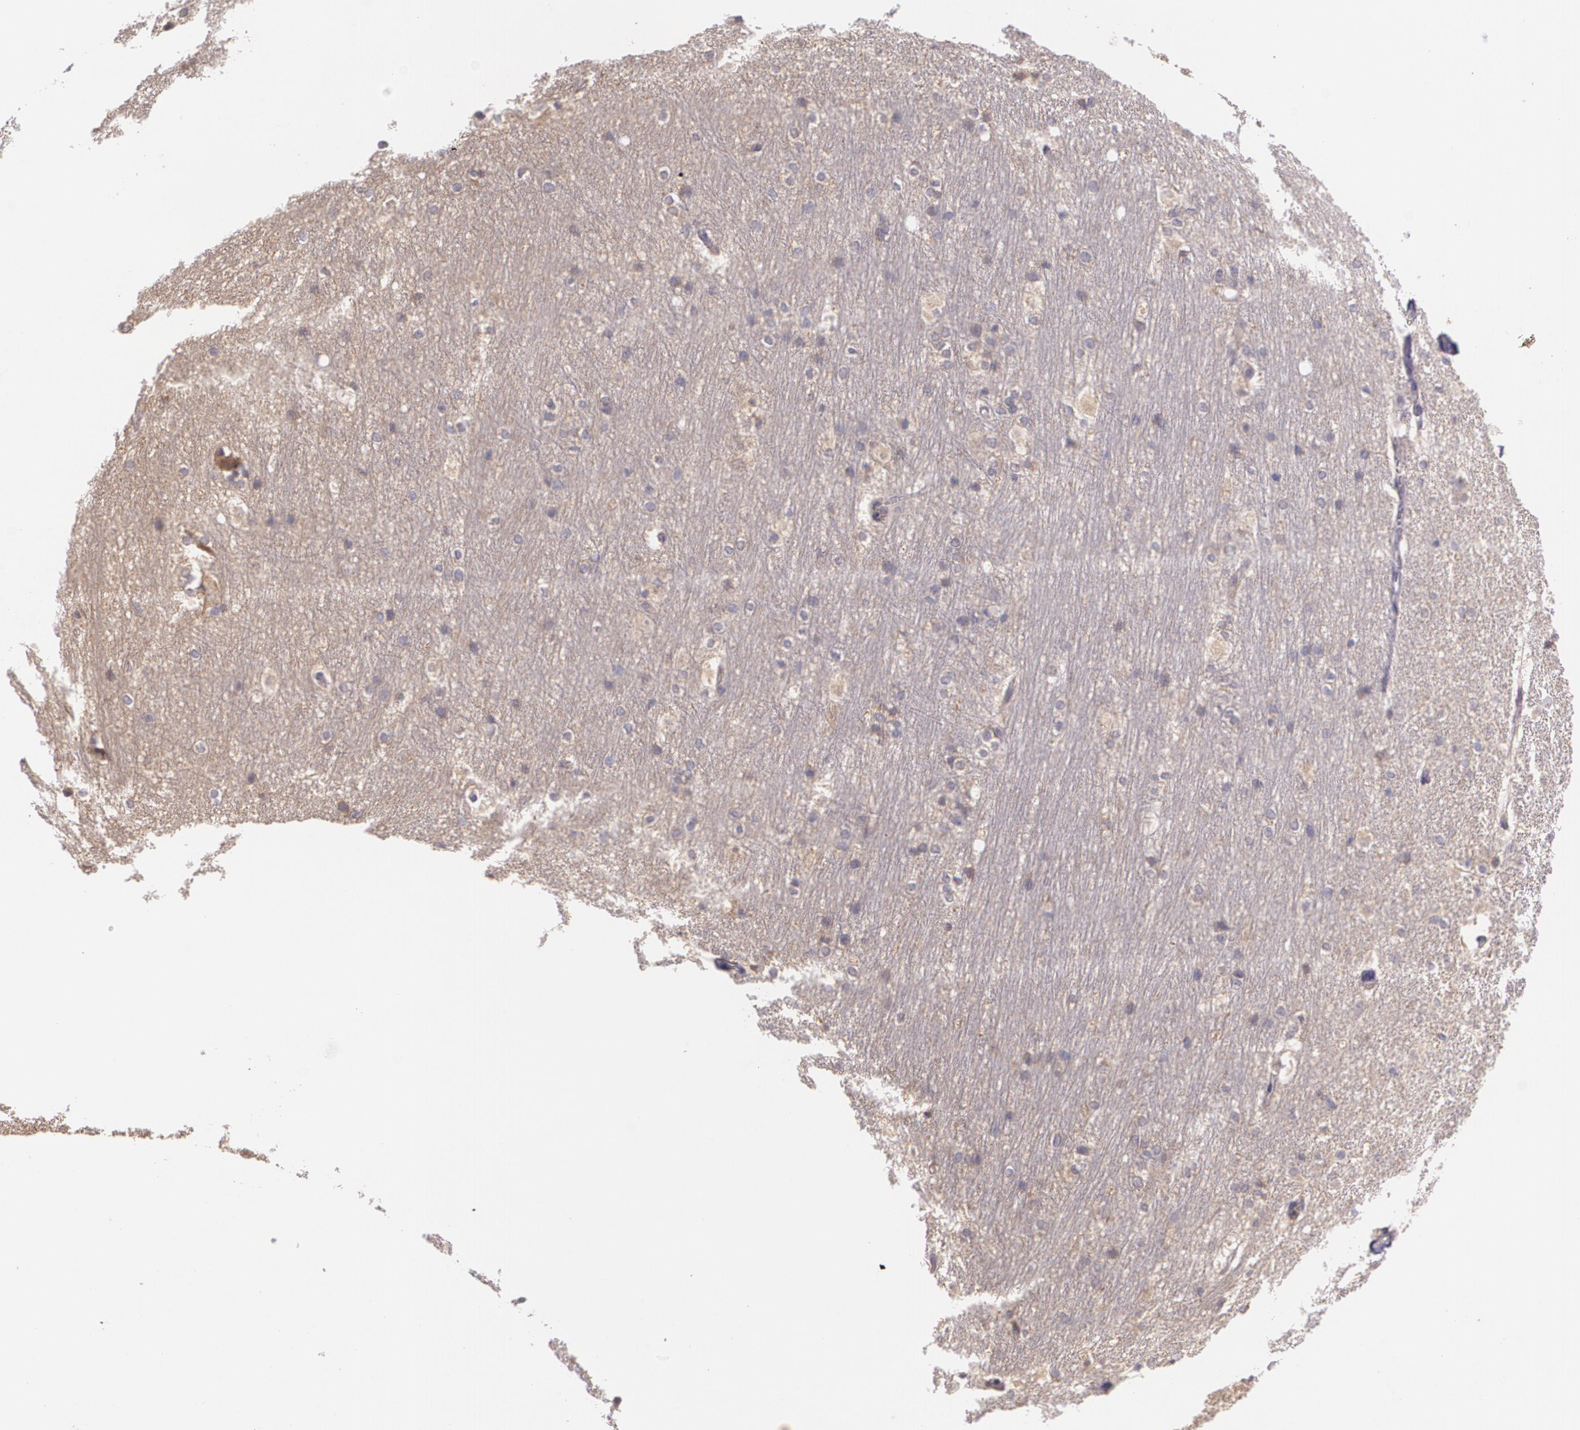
{"staining": {"intensity": "negative", "quantity": "none", "location": "none"}, "tissue": "hippocampus", "cell_type": "Glial cells", "image_type": "normal", "snomed": [{"axis": "morphology", "description": "Normal tissue, NOS"}, {"axis": "topography", "description": "Hippocampus"}], "caption": "This histopathology image is of normal hippocampus stained with immunohistochemistry (IHC) to label a protein in brown with the nuclei are counter-stained blue. There is no staining in glial cells. Nuclei are stained in blue.", "gene": "CCL17", "patient": {"sex": "female", "age": 19}}